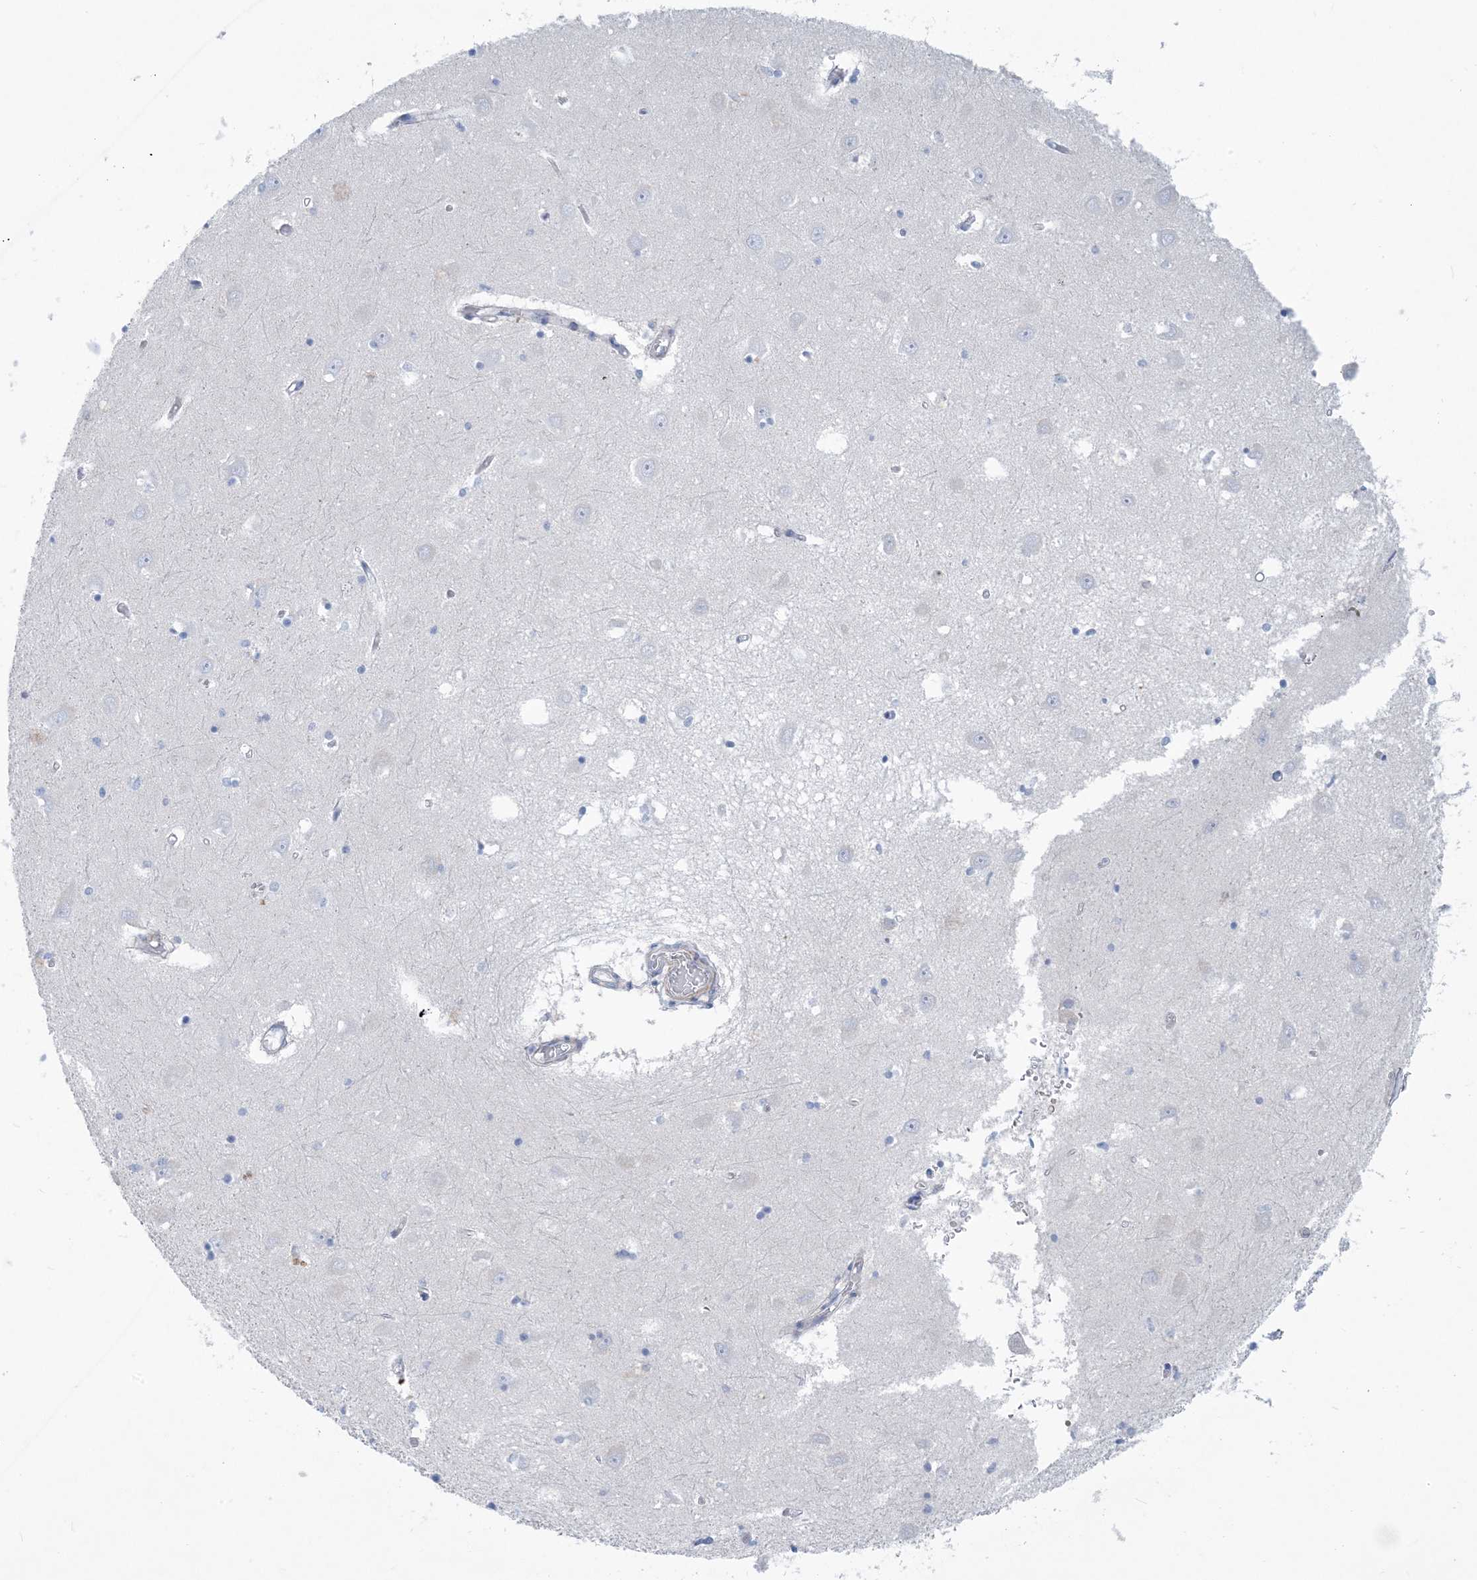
{"staining": {"intensity": "negative", "quantity": "none", "location": "none"}, "tissue": "hippocampus", "cell_type": "Glial cells", "image_type": "normal", "snomed": [{"axis": "morphology", "description": "Normal tissue, NOS"}, {"axis": "topography", "description": "Hippocampus"}], "caption": "High magnification brightfield microscopy of normal hippocampus stained with DAB (3,3'-diaminobenzidine) (brown) and counterstained with hematoxylin (blue): glial cells show no significant staining.", "gene": "MOXD1", "patient": {"sex": "male", "age": 70}}